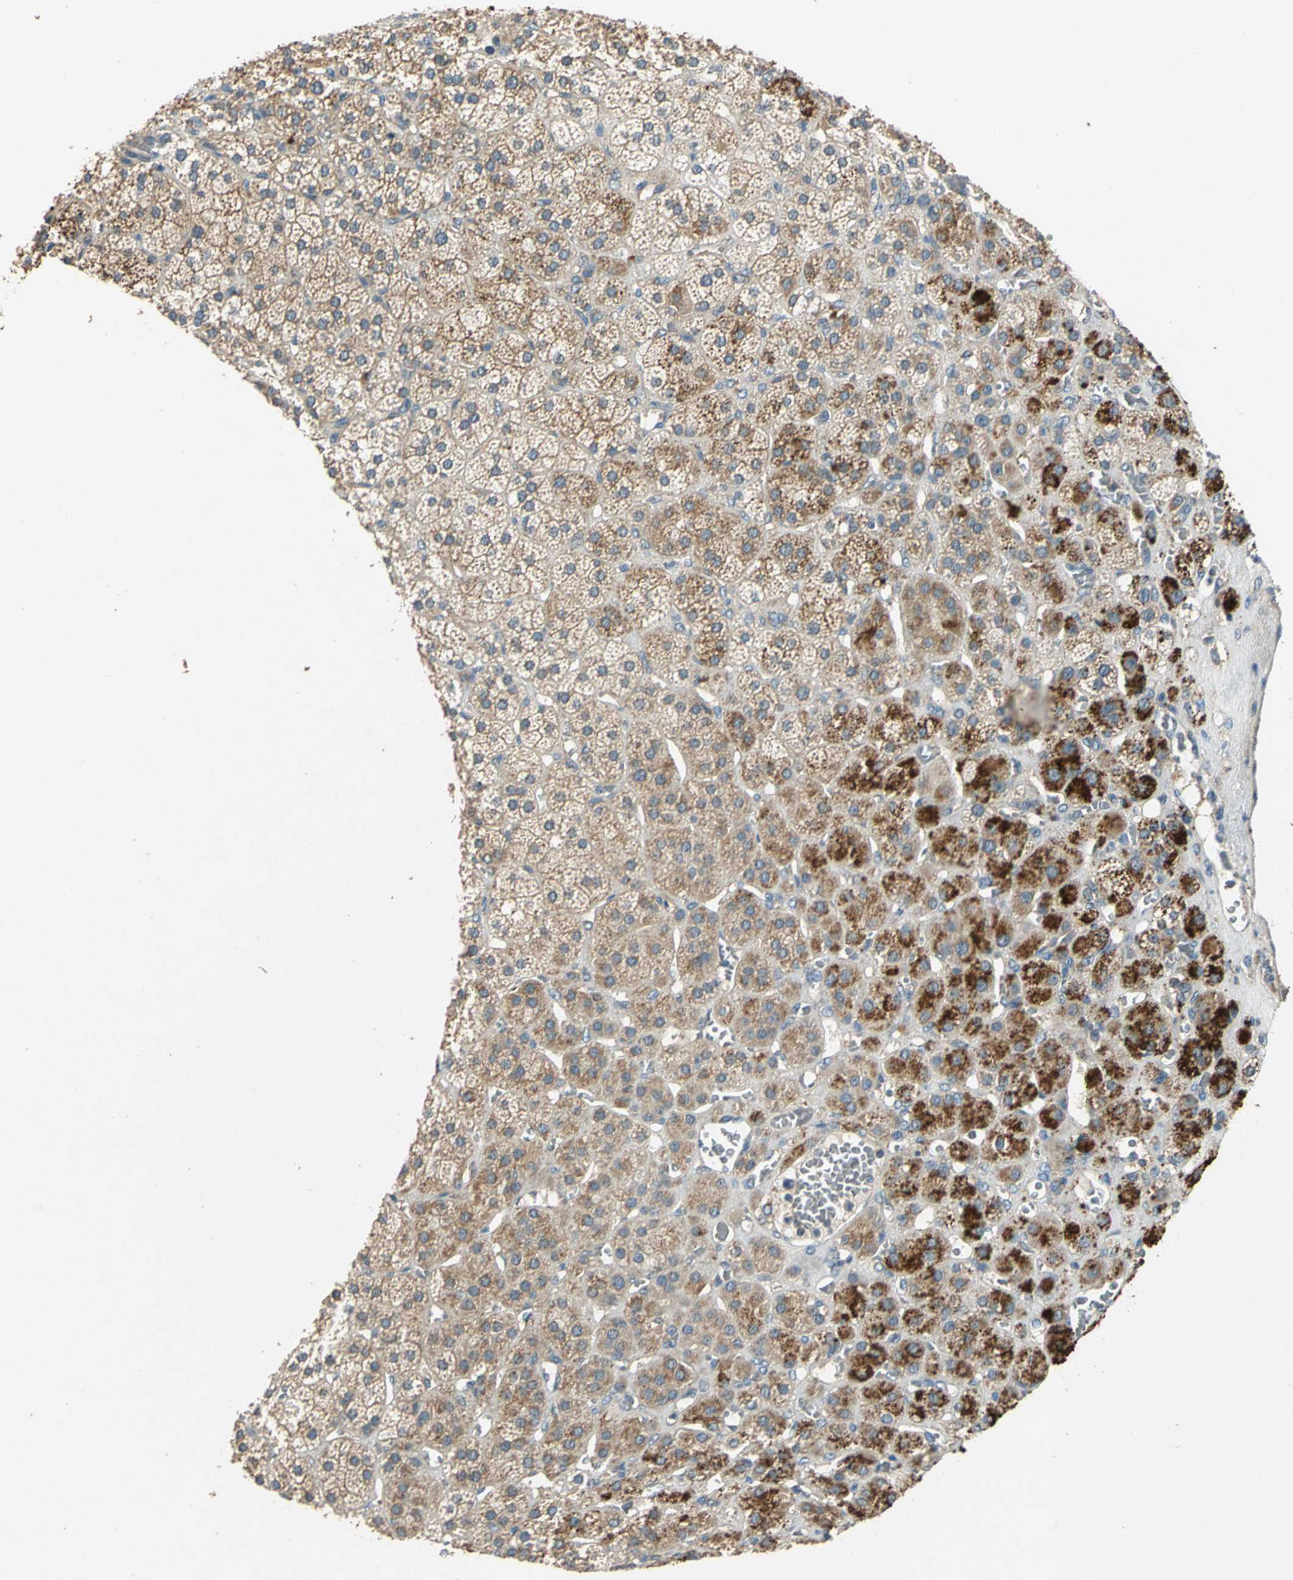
{"staining": {"intensity": "strong", "quantity": ">75%", "location": "cytoplasmic/membranous"}, "tissue": "adrenal gland", "cell_type": "Glandular cells", "image_type": "normal", "snomed": [{"axis": "morphology", "description": "Normal tissue, NOS"}, {"axis": "topography", "description": "Adrenal gland"}], "caption": "High-power microscopy captured an immunohistochemistry histopathology image of normal adrenal gland, revealing strong cytoplasmic/membranous staining in approximately >75% of glandular cells.", "gene": "EMCN", "patient": {"sex": "female", "age": 71}}